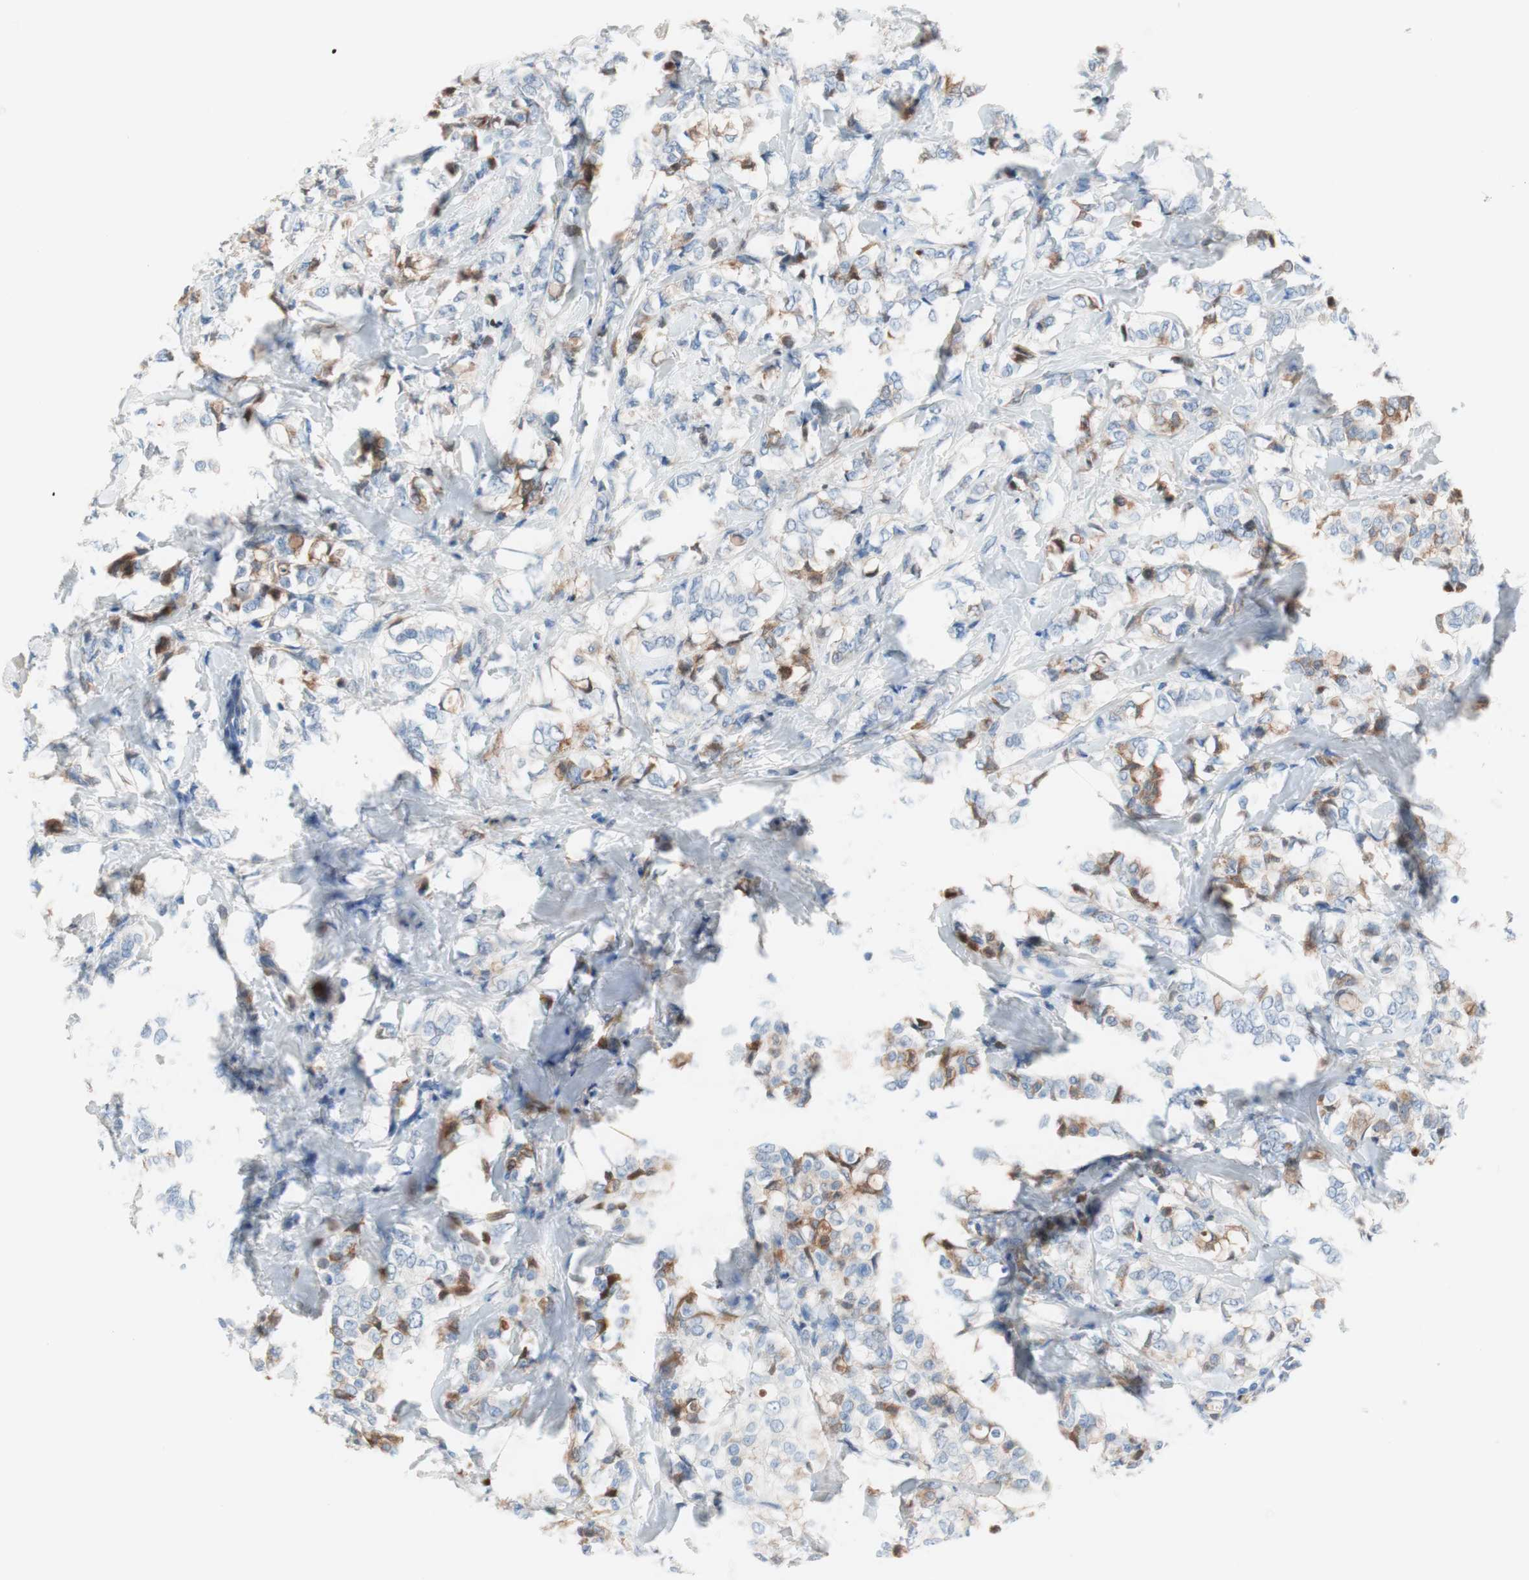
{"staining": {"intensity": "moderate", "quantity": "<25%", "location": "cytoplasmic/membranous"}, "tissue": "breast cancer", "cell_type": "Tumor cells", "image_type": "cancer", "snomed": [{"axis": "morphology", "description": "Lobular carcinoma"}, {"axis": "topography", "description": "Breast"}], "caption": "Protein expression analysis of human lobular carcinoma (breast) reveals moderate cytoplasmic/membranous staining in approximately <25% of tumor cells.", "gene": "RBP4", "patient": {"sex": "female", "age": 60}}